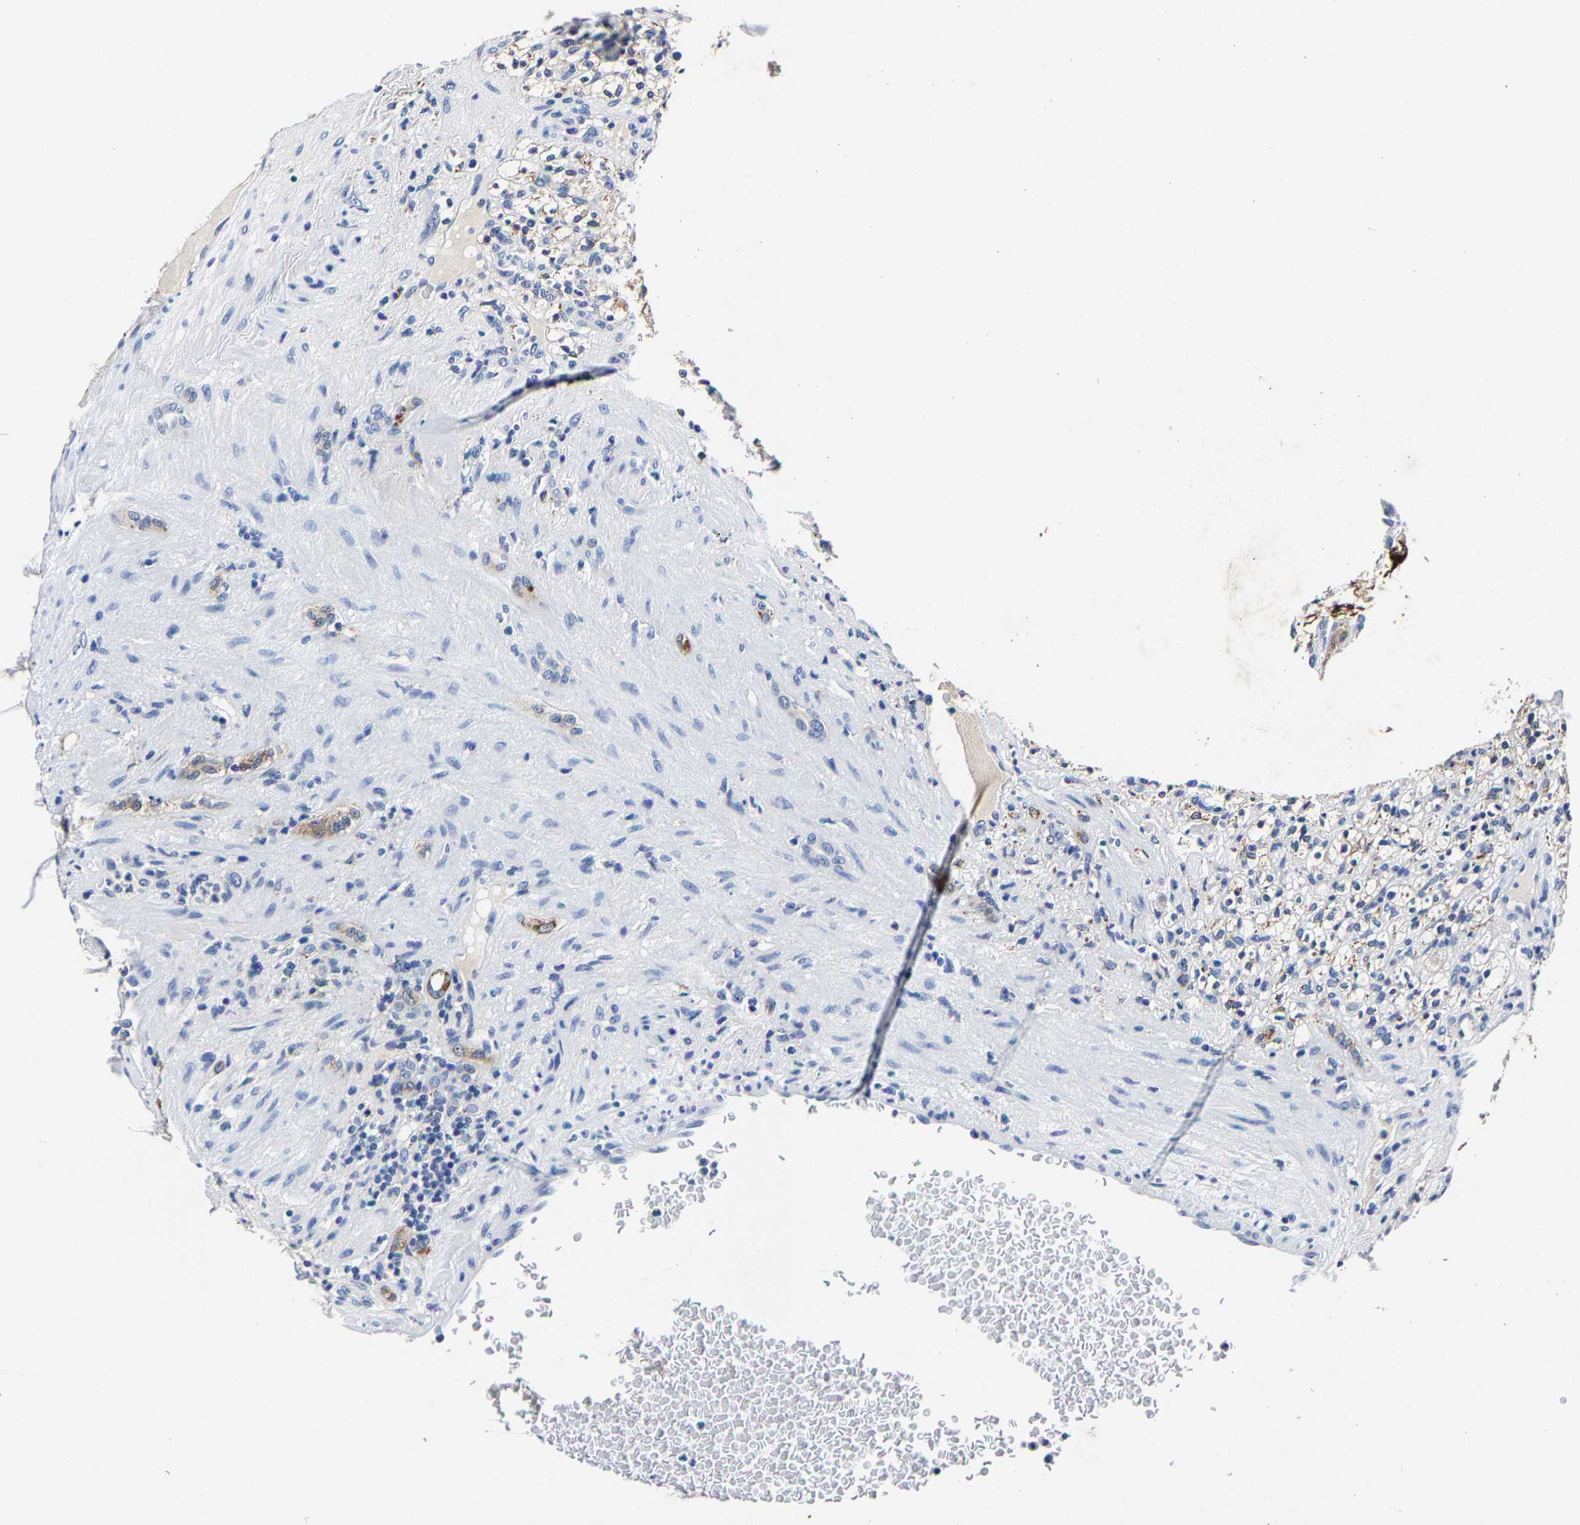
{"staining": {"intensity": "weak", "quantity": "<25%", "location": "cytoplasmic/membranous"}, "tissue": "renal cancer", "cell_type": "Tumor cells", "image_type": "cancer", "snomed": [{"axis": "morphology", "description": "Normal tissue, NOS"}, {"axis": "morphology", "description": "Adenocarcinoma, NOS"}, {"axis": "topography", "description": "Kidney"}], "caption": "This is a photomicrograph of immunohistochemistry (IHC) staining of renal adenocarcinoma, which shows no positivity in tumor cells. (DAB immunohistochemistry (IHC) visualized using brightfield microscopy, high magnification).", "gene": "PSPH", "patient": {"sex": "female", "age": 72}}